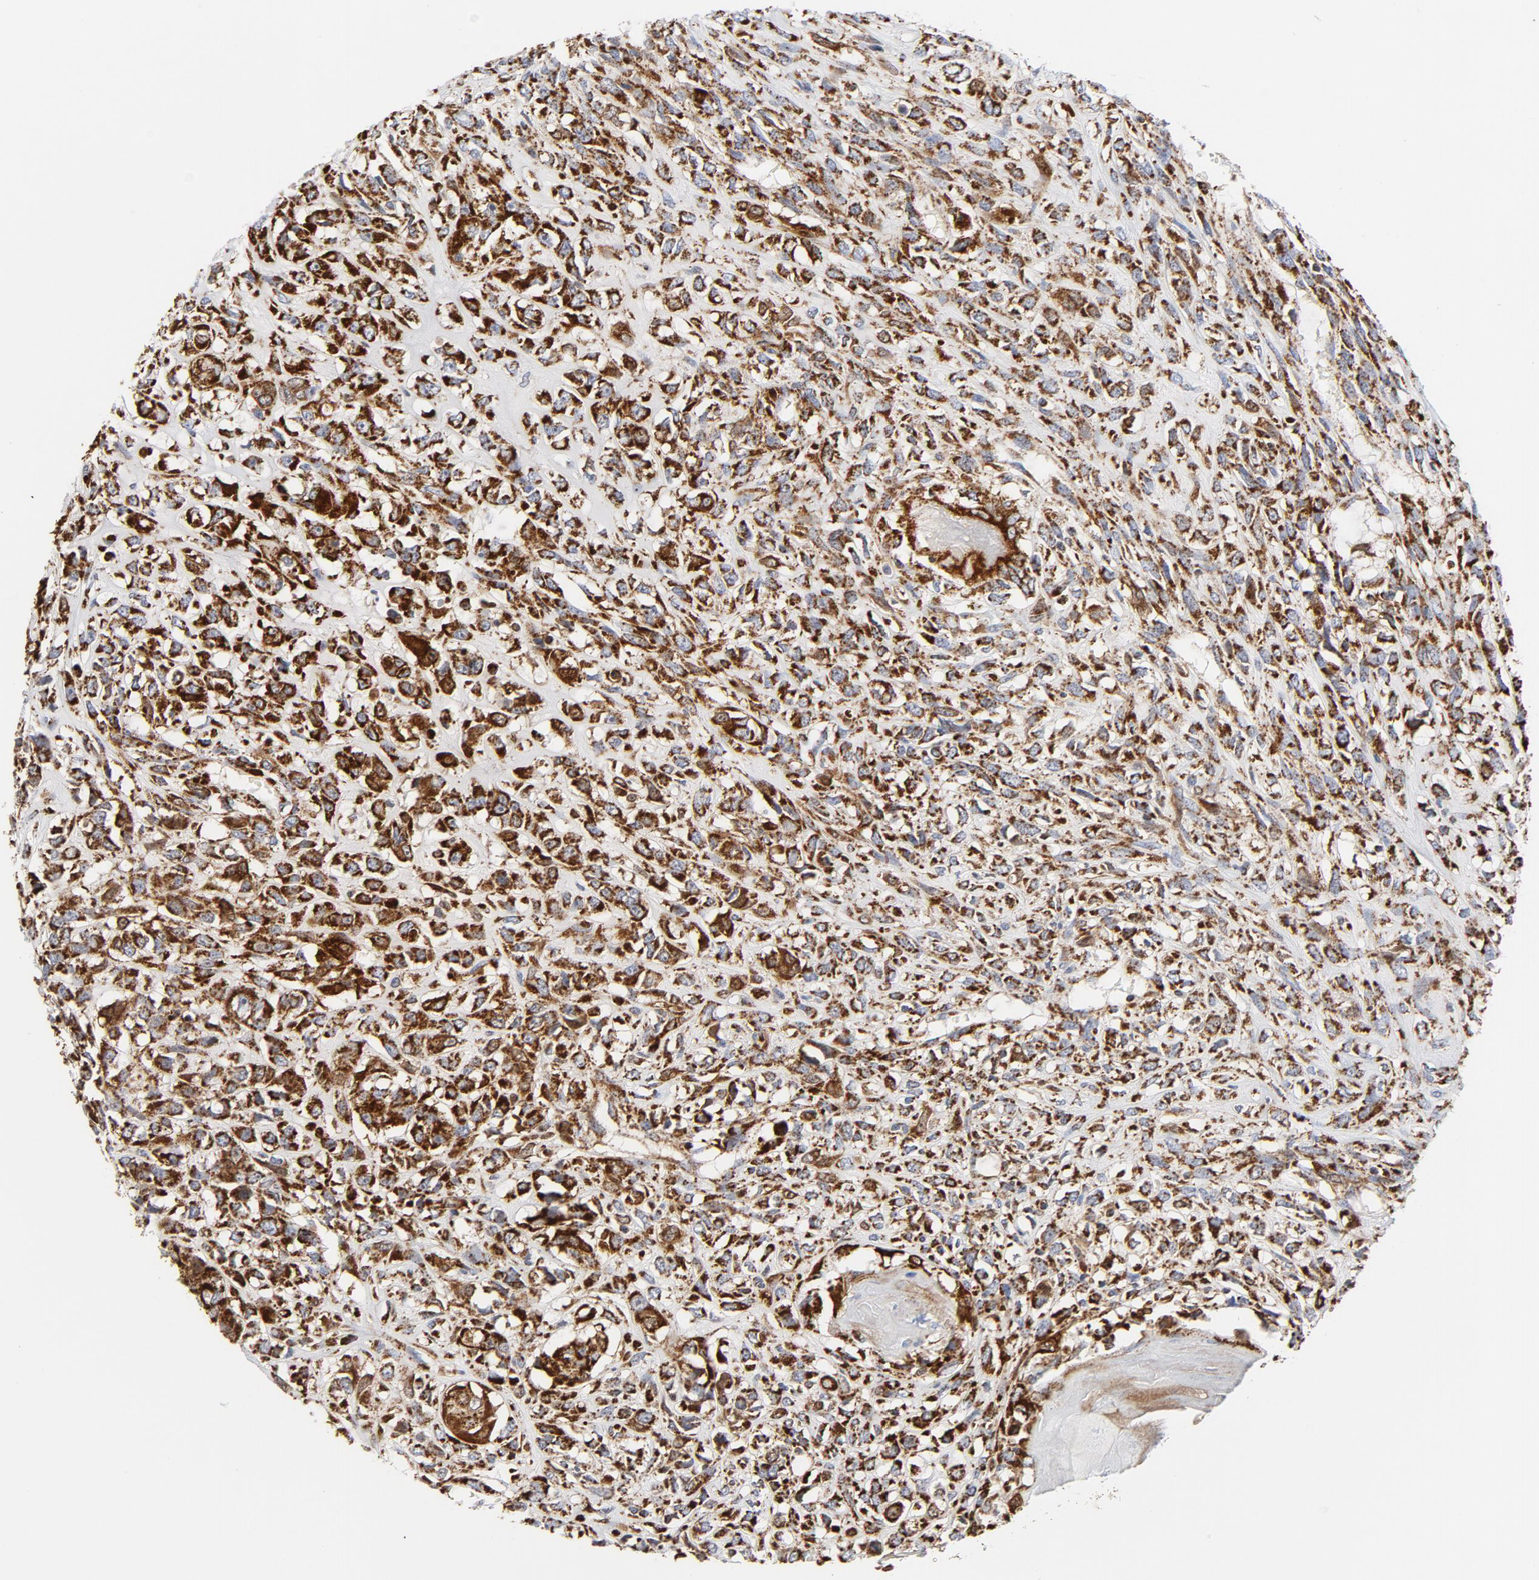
{"staining": {"intensity": "strong", "quantity": ">75%", "location": "cytoplasmic/membranous"}, "tissue": "head and neck cancer", "cell_type": "Tumor cells", "image_type": "cancer", "snomed": [{"axis": "morphology", "description": "Necrosis, NOS"}, {"axis": "morphology", "description": "Neoplasm, malignant, NOS"}, {"axis": "topography", "description": "Salivary gland"}, {"axis": "topography", "description": "Head-Neck"}], "caption": "Human neoplasm (malignant) (head and neck) stained with a protein marker shows strong staining in tumor cells.", "gene": "CYCS", "patient": {"sex": "male", "age": 43}}